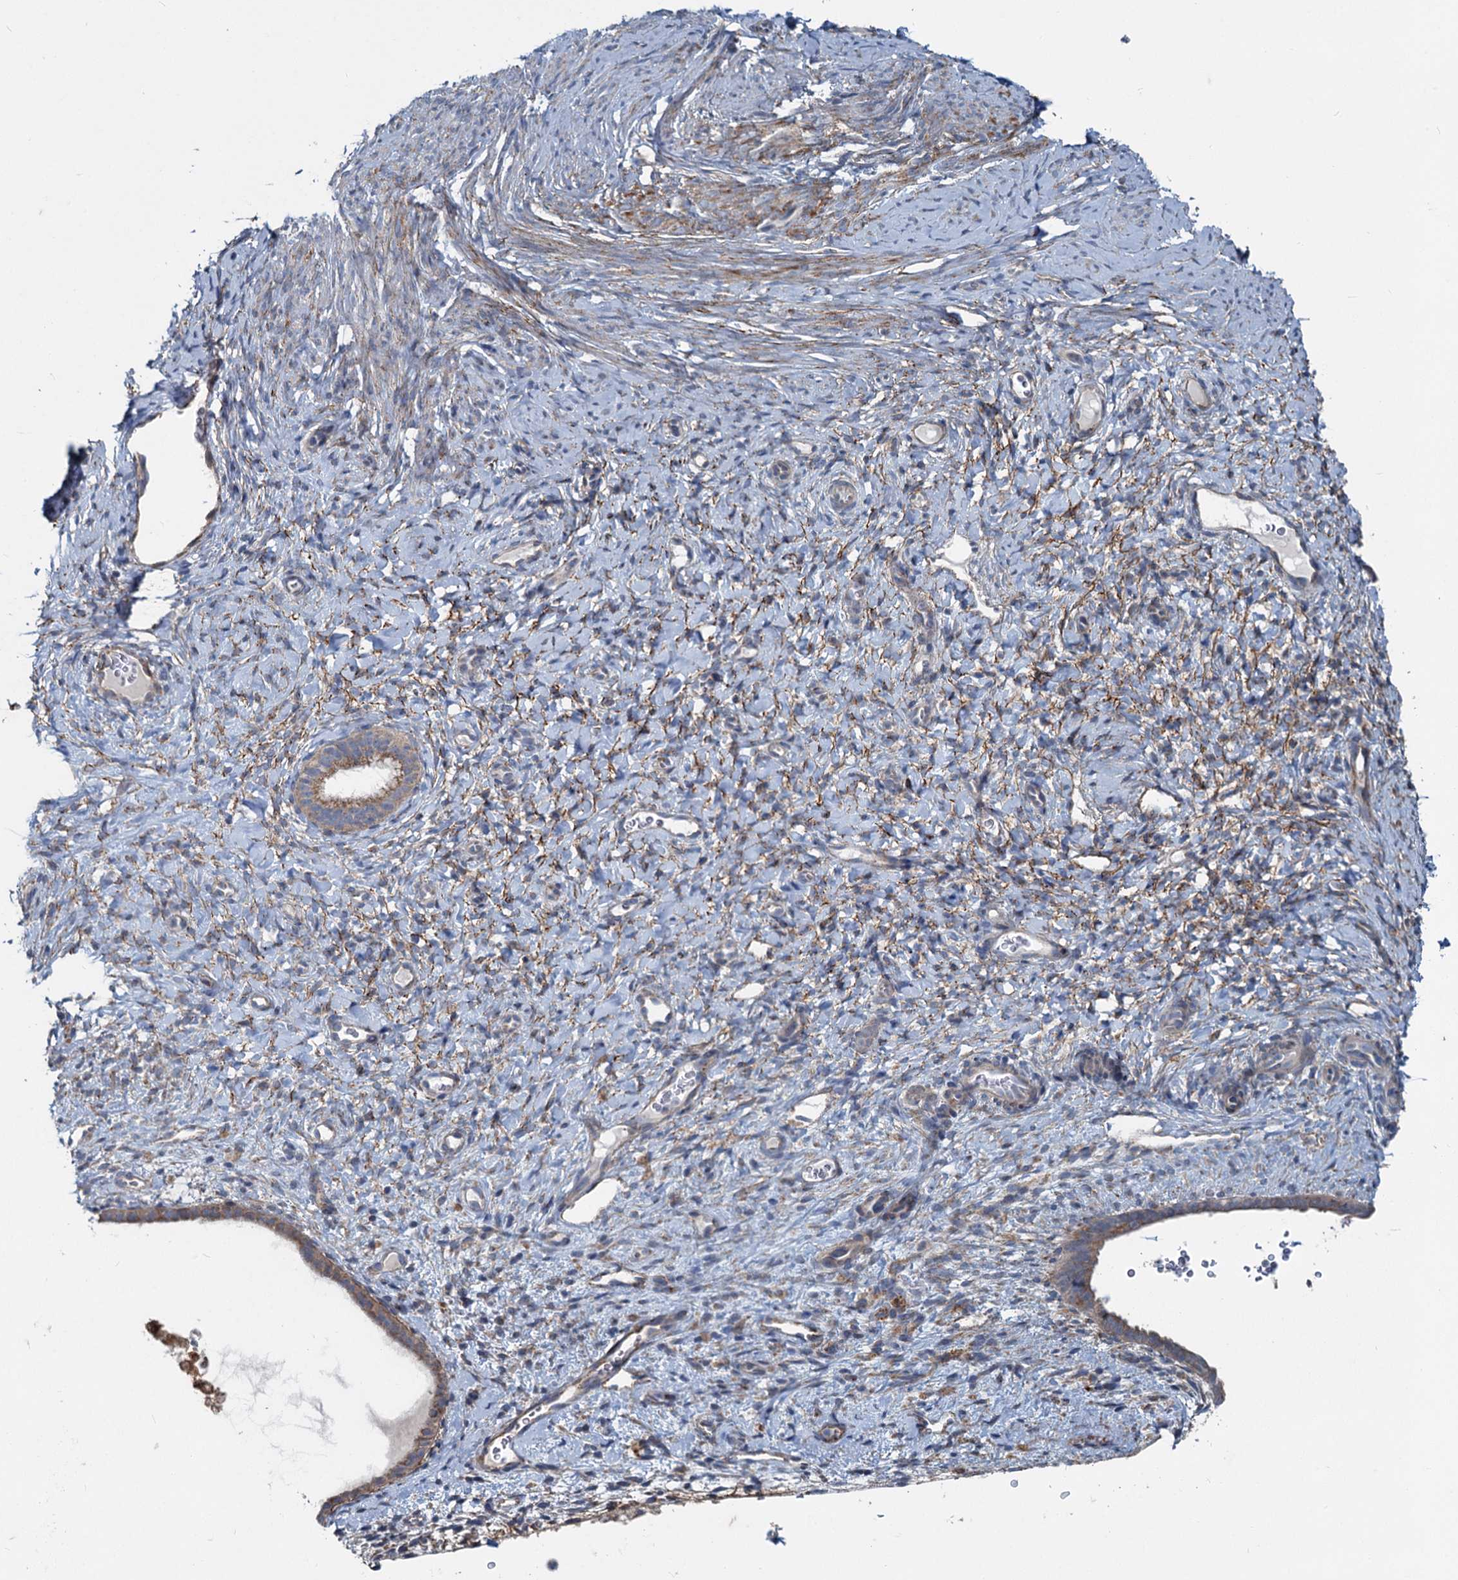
{"staining": {"intensity": "negative", "quantity": "none", "location": "none"}, "tissue": "endometrium", "cell_type": "Cells in endometrial stroma", "image_type": "normal", "snomed": [{"axis": "morphology", "description": "Normal tissue, NOS"}, {"axis": "topography", "description": "Endometrium"}], "caption": "Immunohistochemical staining of unremarkable human endometrium reveals no significant positivity in cells in endometrial stroma.", "gene": "ADCY2", "patient": {"sex": "female", "age": 65}}